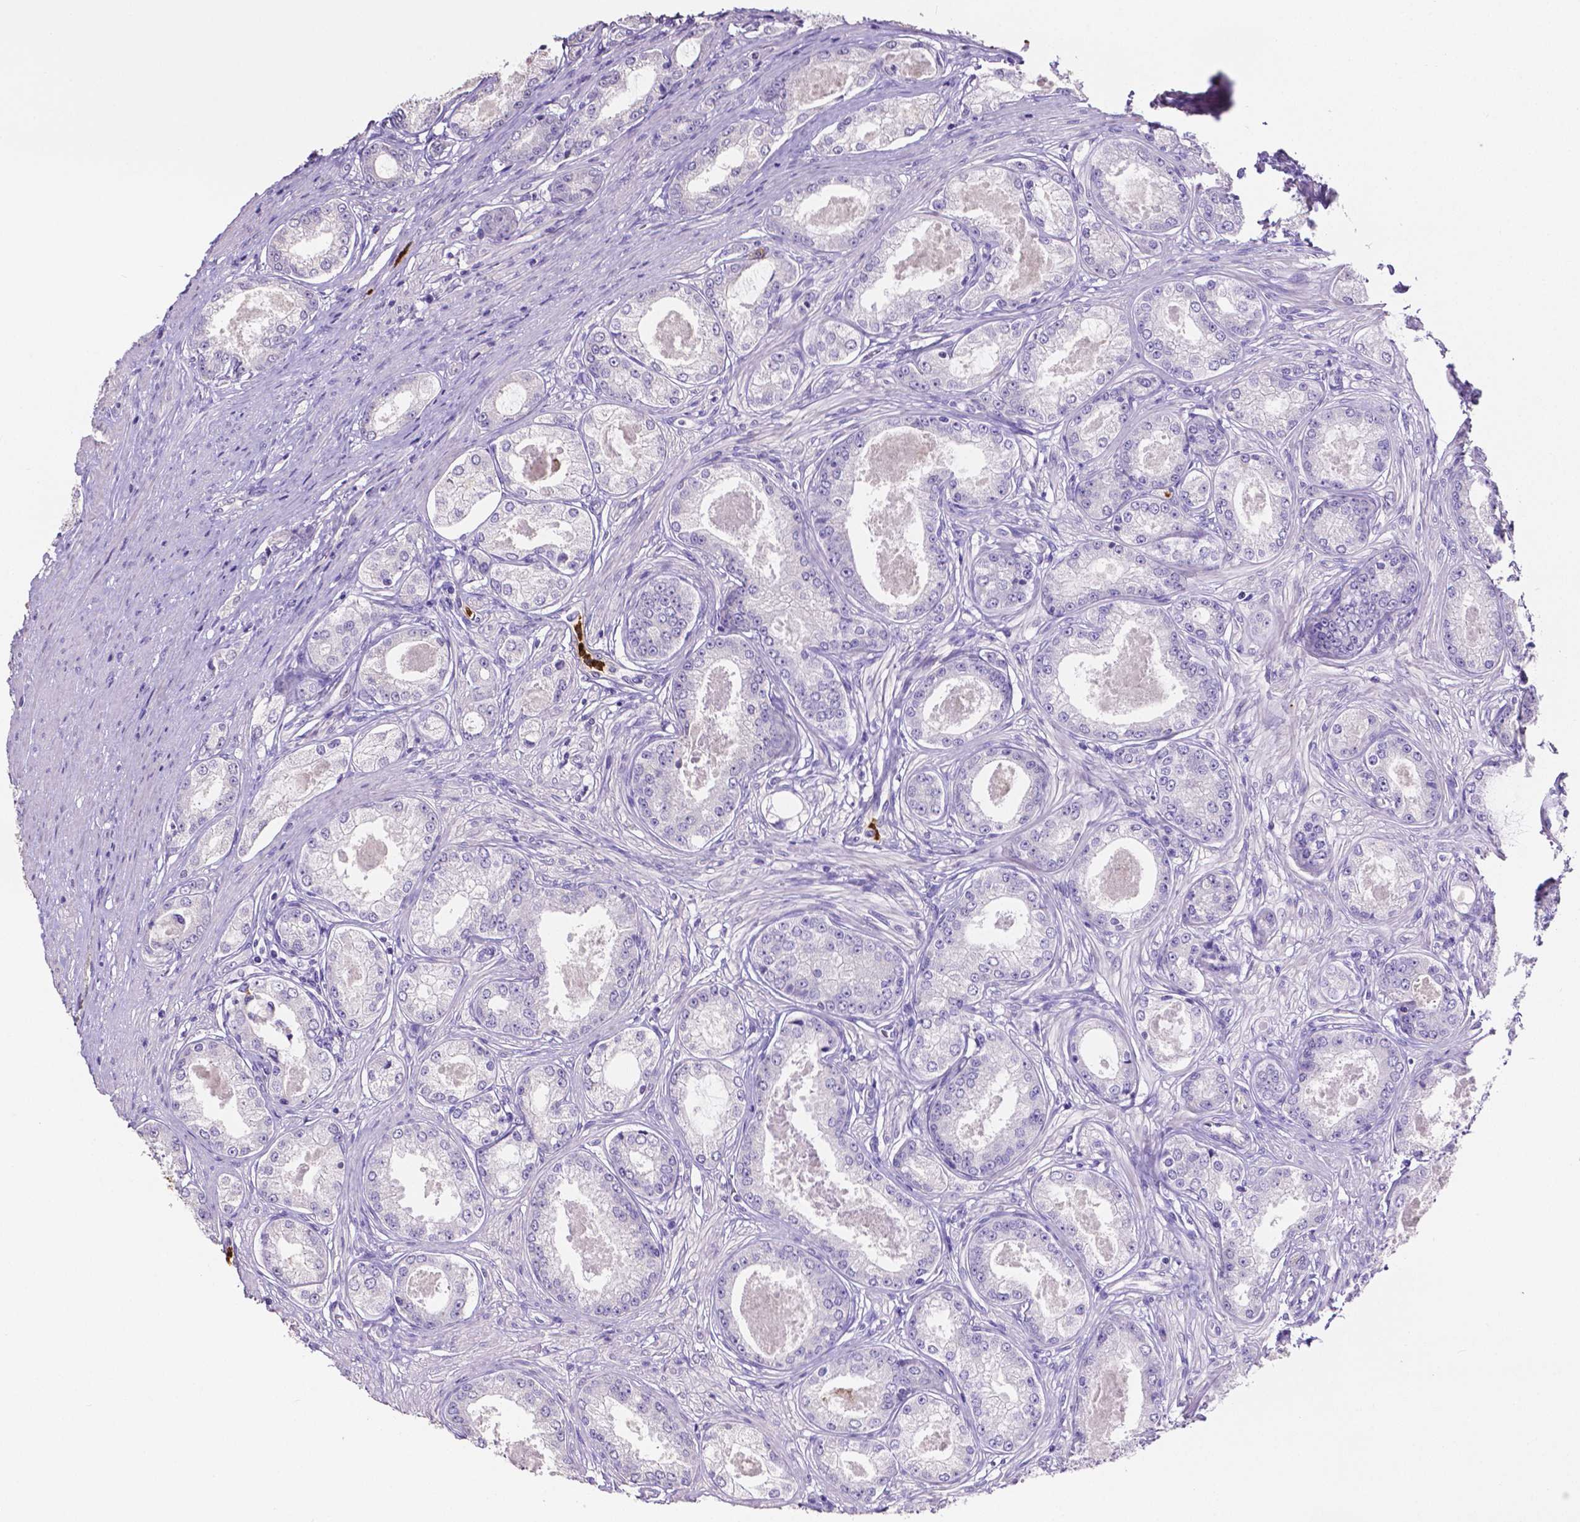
{"staining": {"intensity": "negative", "quantity": "none", "location": "none"}, "tissue": "prostate cancer", "cell_type": "Tumor cells", "image_type": "cancer", "snomed": [{"axis": "morphology", "description": "Adenocarcinoma, Low grade"}, {"axis": "topography", "description": "Prostate"}], "caption": "Prostate cancer stained for a protein using immunohistochemistry exhibits no expression tumor cells.", "gene": "MMP9", "patient": {"sex": "male", "age": 68}}